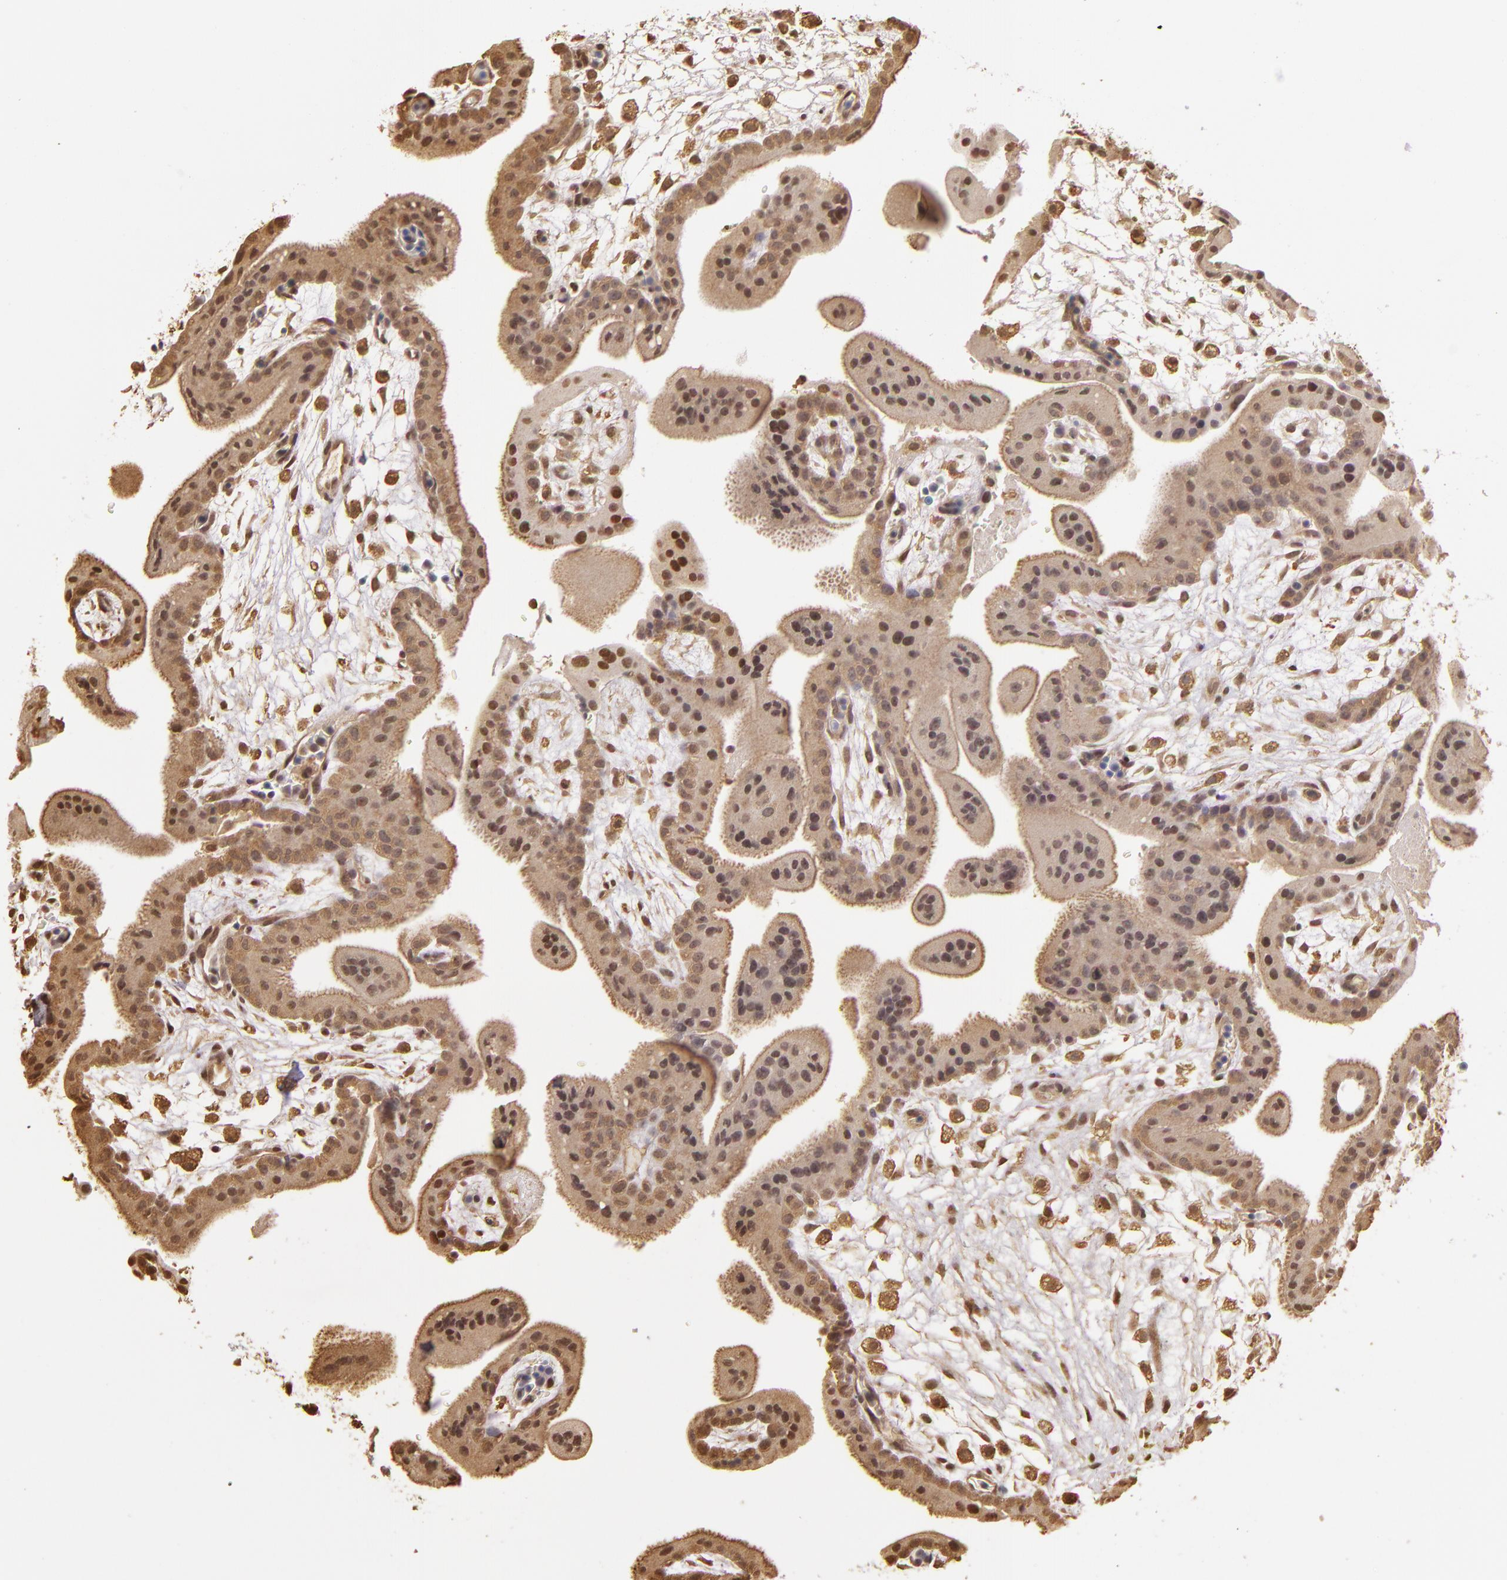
{"staining": {"intensity": "moderate", "quantity": ">75%", "location": "nuclear"}, "tissue": "placenta", "cell_type": "Decidual cells", "image_type": "normal", "snomed": [{"axis": "morphology", "description": "Normal tissue, NOS"}, {"axis": "topography", "description": "Placenta"}], "caption": "Decidual cells demonstrate medium levels of moderate nuclear positivity in about >75% of cells in unremarkable placenta.", "gene": "ARPC2", "patient": {"sex": "female", "age": 35}}